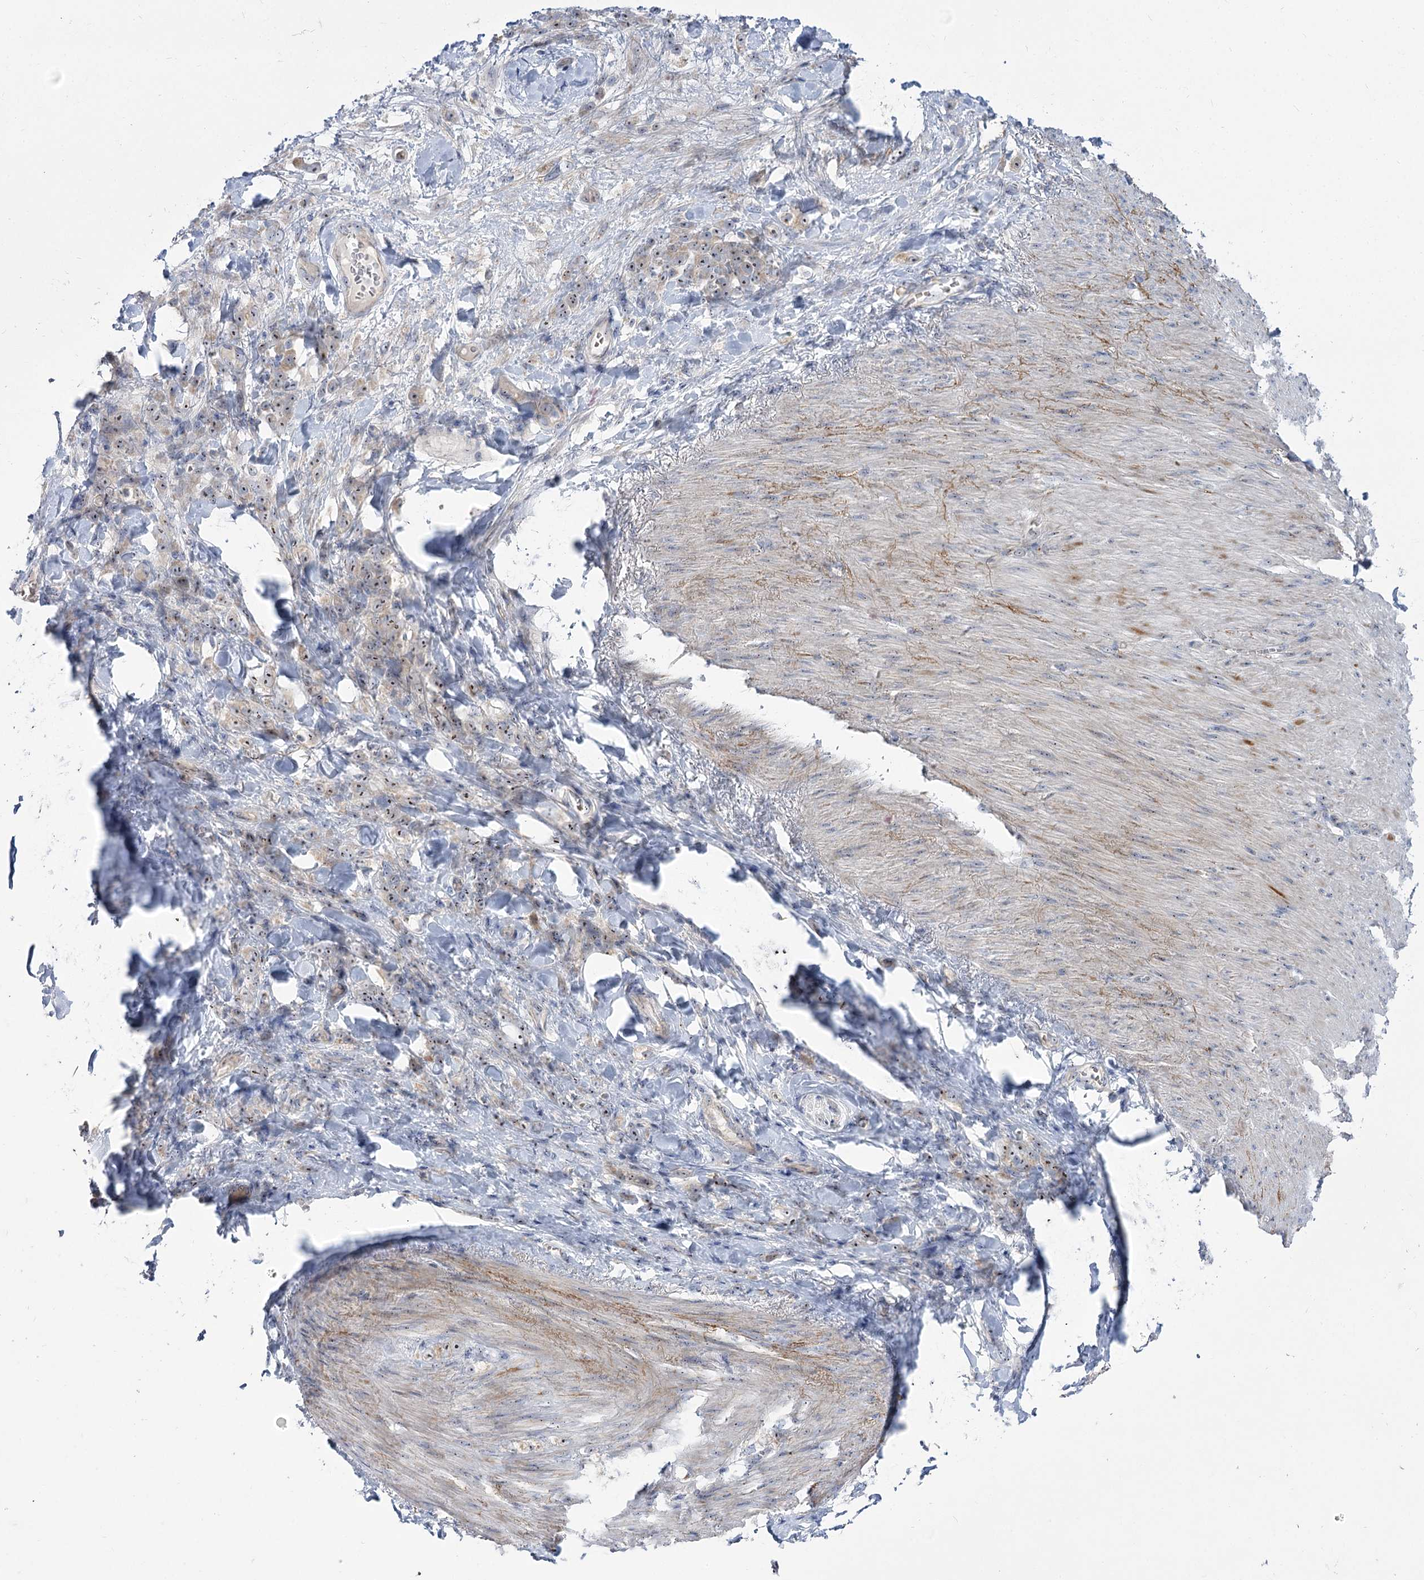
{"staining": {"intensity": "moderate", "quantity": ">75%", "location": "cytoplasmic/membranous,nuclear"}, "tissue": "stomach cancer", "cell_type": "Tumor cells", "image_type": "cancer", "snomed": [{"axis": "morphology", "description": "Normal tissue, NOS"}, {"axis": "morphology", "description": "Adenocarcinoma, NOS"}, {"axis": "topography", "description": "Stomach"}], "caption": "Stomach cancer (adenocarcinoma) stained with a protein marker shows moderate staining in tumor cells.", "gene": "SUOX", "patient": {"sex": "male", "age": 82}}